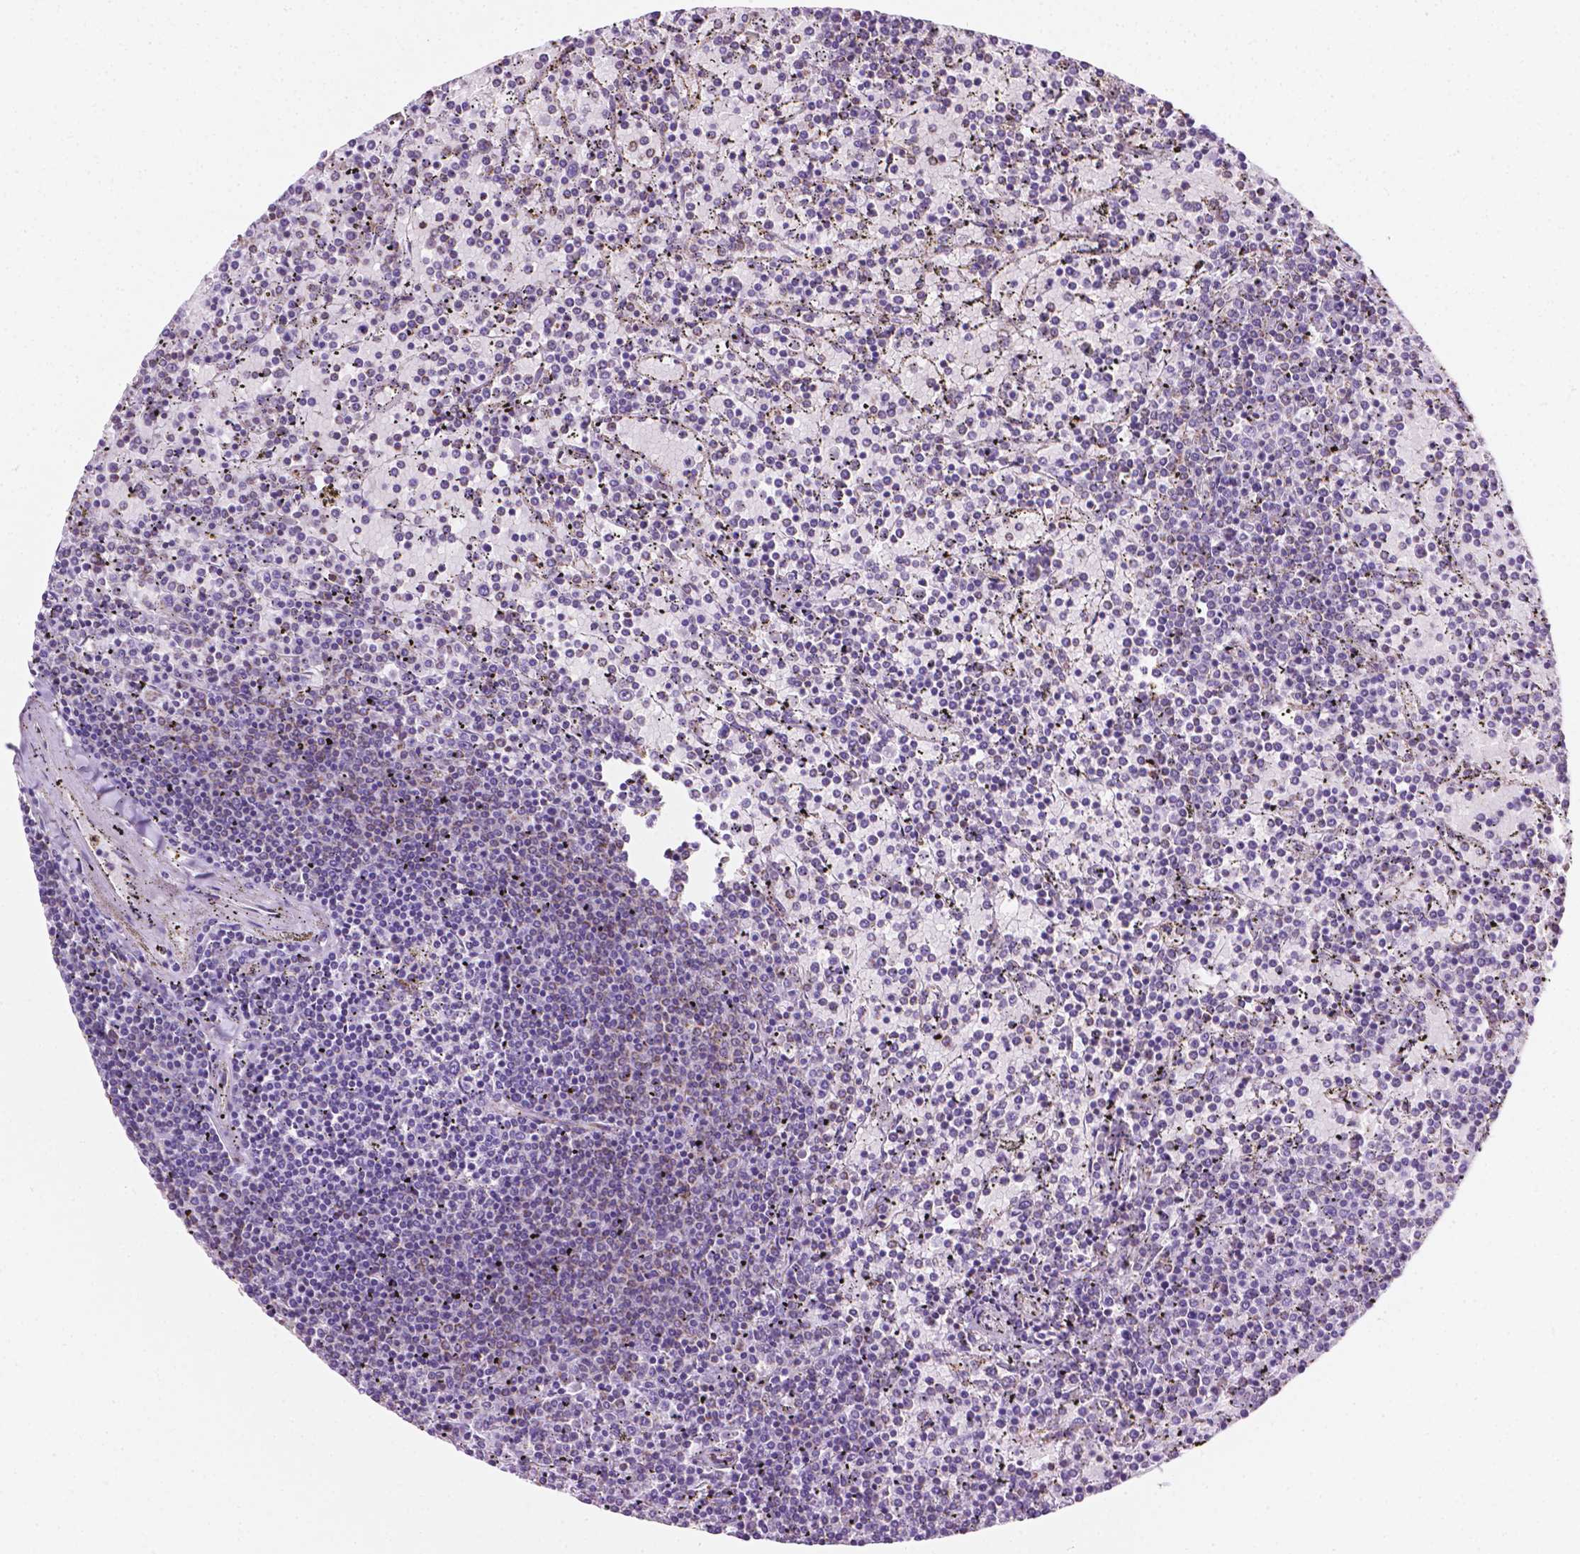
{"staining": {"intensity": "negative", "quantity": "none", "location": "none"}, "tissue": "lymphoma", "cell_type": "Tumor cells", "image_type": "cancer", "snomed": [{"axis": "morphology", "description": "Malignant lymphoma, non-Hodgkin's type, Low grade"}, {"axis": "topography", "description": "Spleen"}], "caption": "High magnification brightfield microscopy of lymphoma stained with DAB (brown) and counterstained with hematoxylin (blue): tumor cells show no significant positivity.", "gene": "RMDN3", "patient": {"sex": "female", "age": 77}}